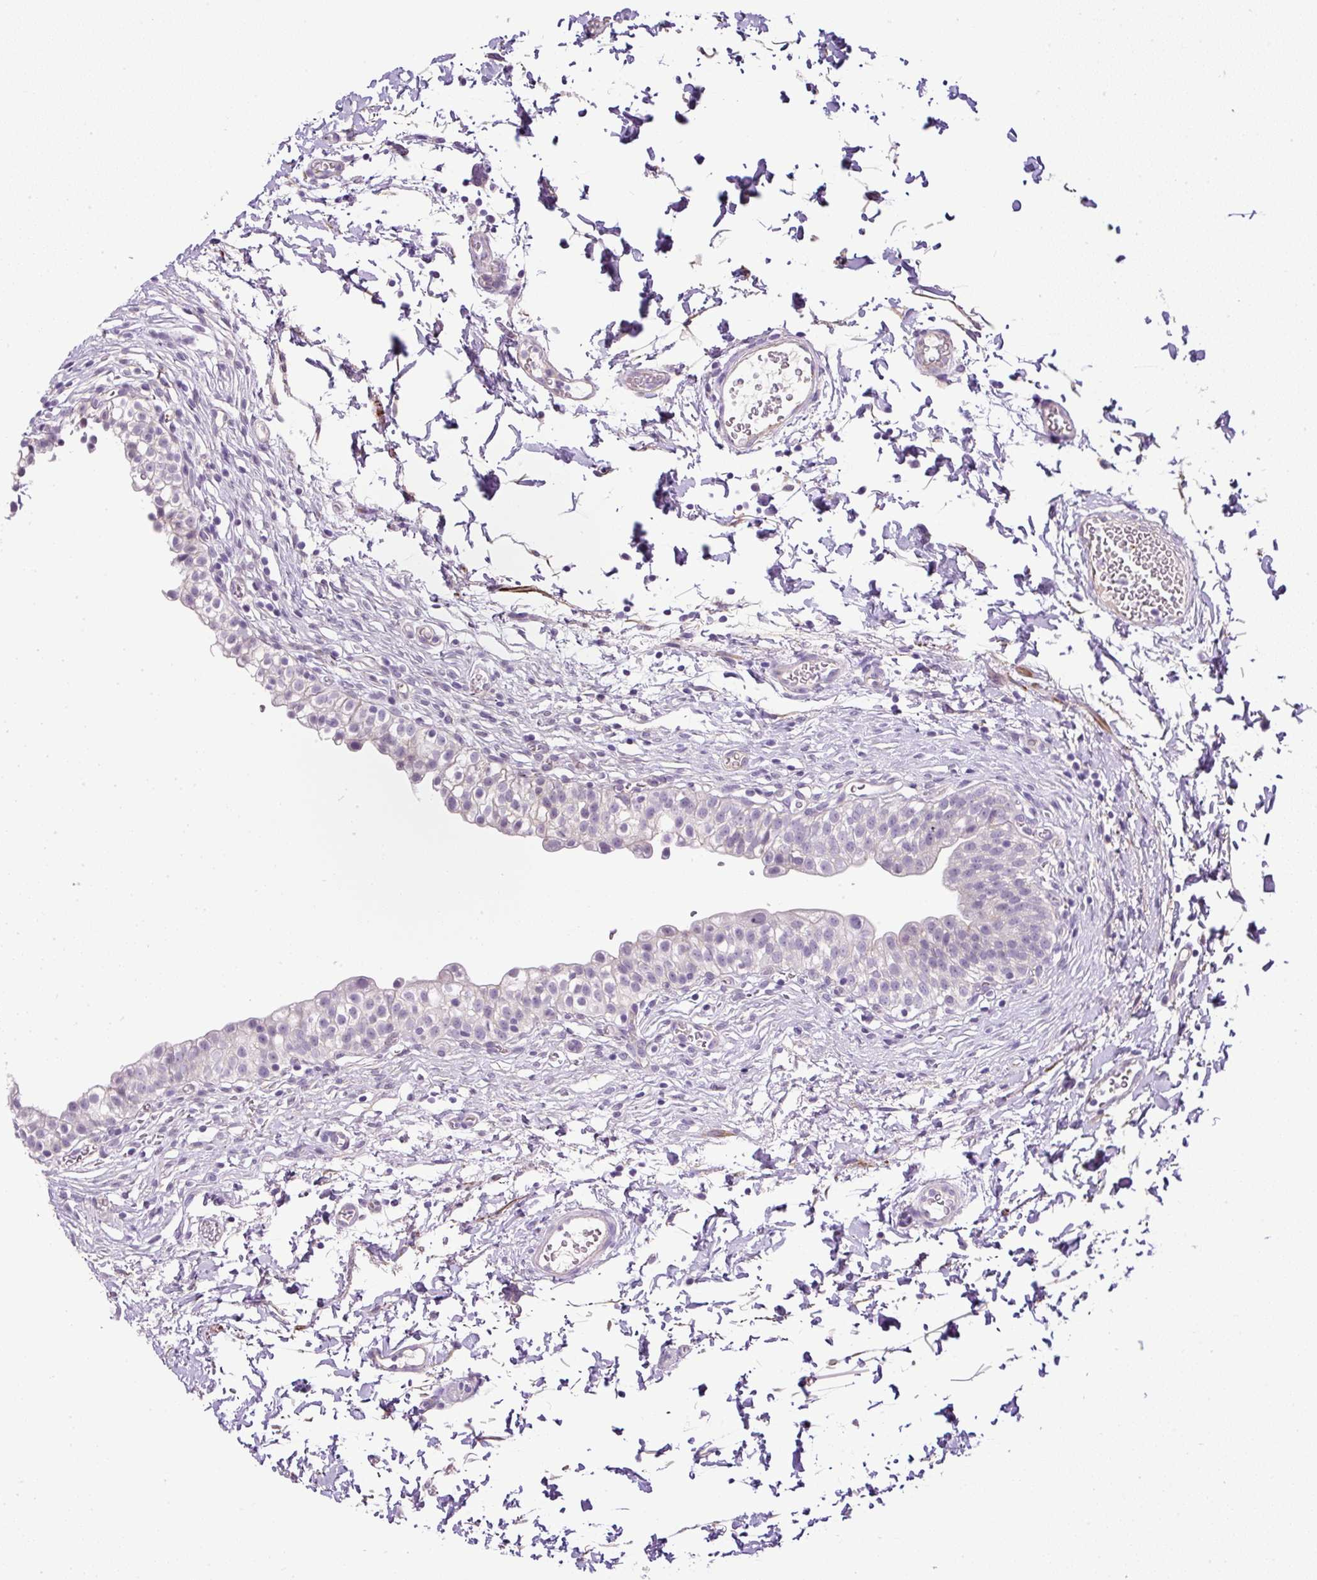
{"staining": {"intensity": "negative", "quantity": "none", "location": "none"}, "tissue": "urinary bladder", "cell_type": "Urothelial cells", "image_type": "normal", "snomed": [{"axis": "morphology", "description": "Normal tissue, NOS"}, {"axis": "topography", "description": "Urinary bladder"}, {"axis": "topography", "description": "Peripheral nerve tissue"}], "caption": "Urothelial cells show no significant staining in normal urinary bladder. Nuclei are stained in blue.", "gene": "LEFTY1", "patient": {"sex": "male", "age": 55}}